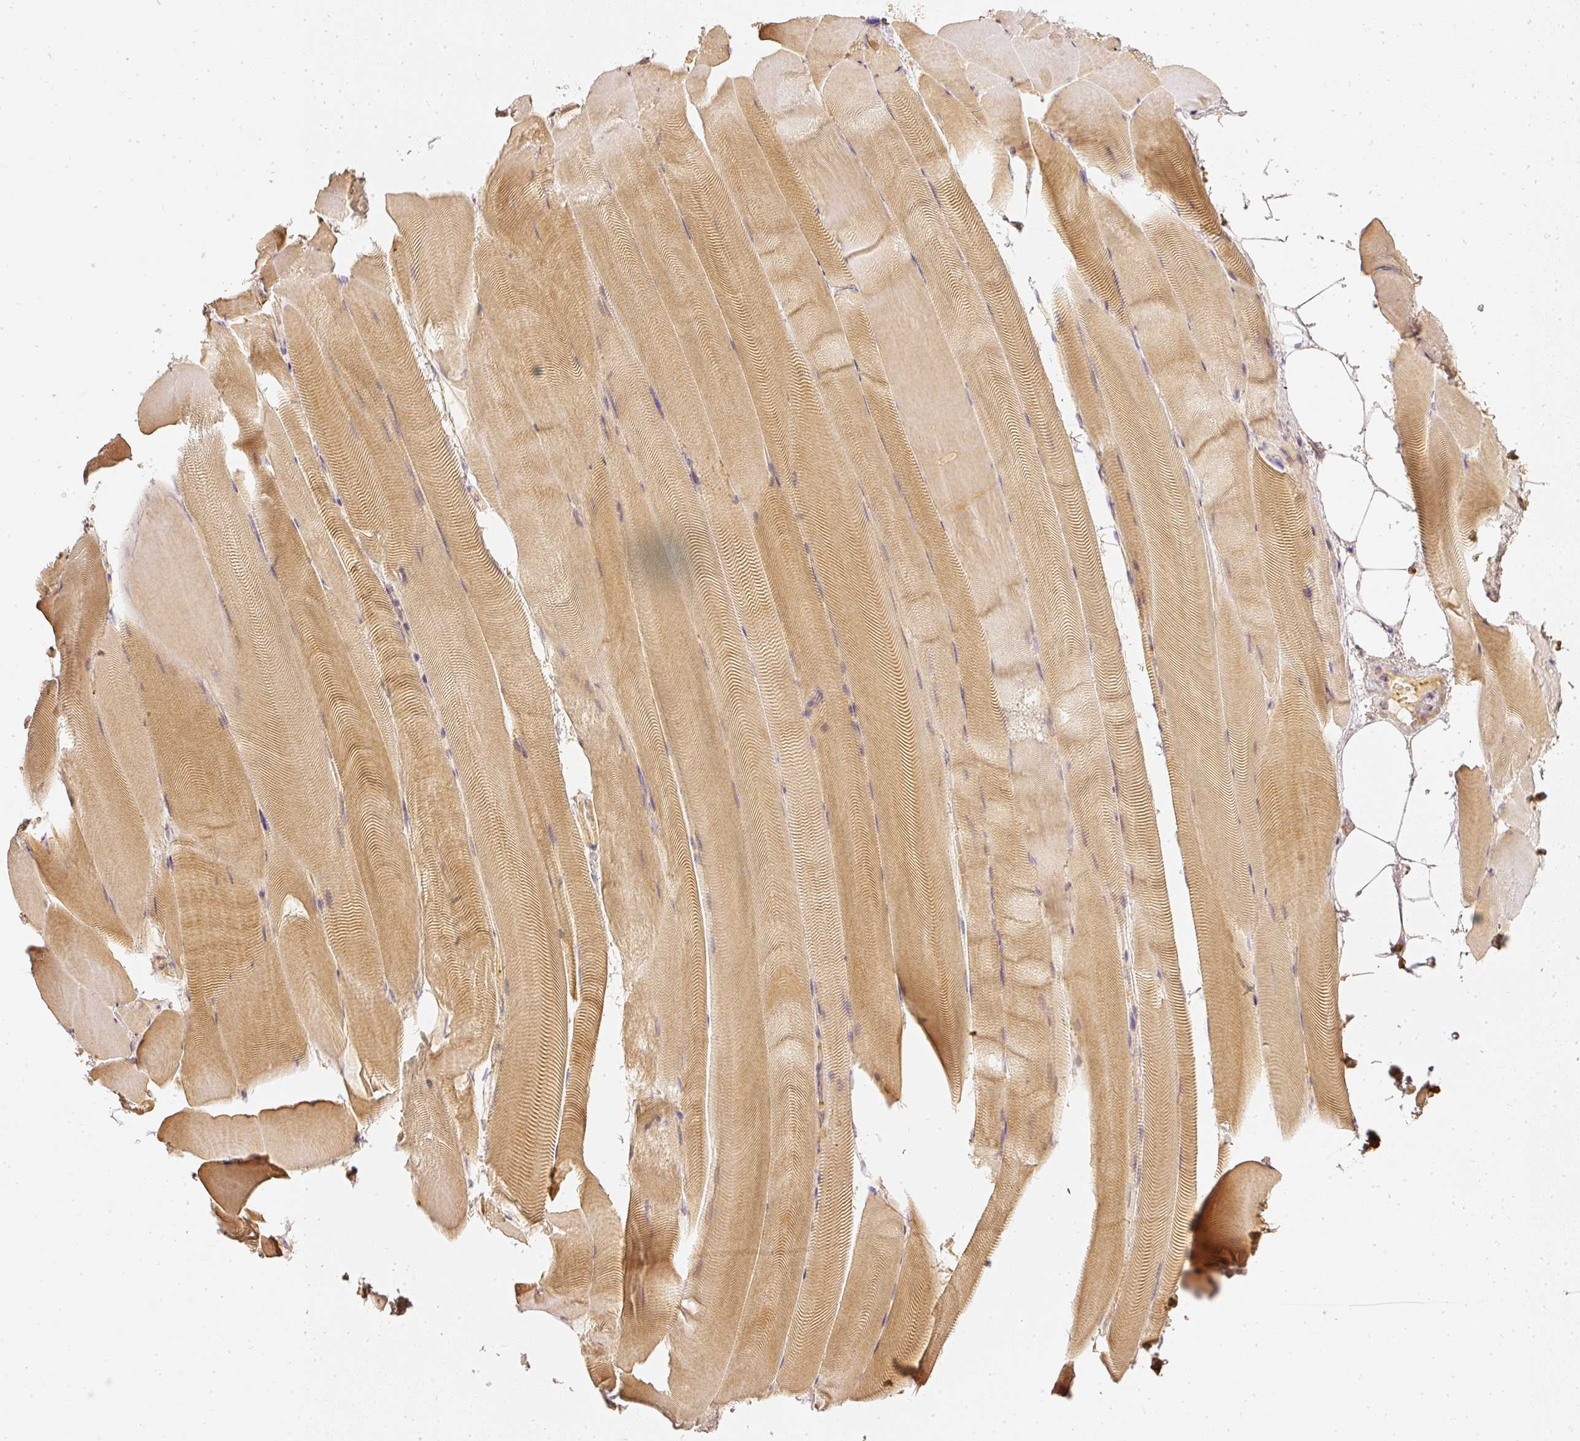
{"staining": {"intensity": "moderate", "quantity": ">75%", "location": "cytoplasmic/membranous"}, "tissue": "skeletal muscle", "cell_type": "Myocytes", "image_type": "normal", "snomed": [{"axis": "morphology", "description": "Normal tissue, NOS"}, {"axis": "topography", "description": "Skeletal muscle"}], "caption": "Myocytes show medium levels of moderate cytoplasmic/membranous staining in about >75% of cells in benign human skeletal muscle.", "gene": "PFN1", "patient": {"sex": "female", "age": 64}}